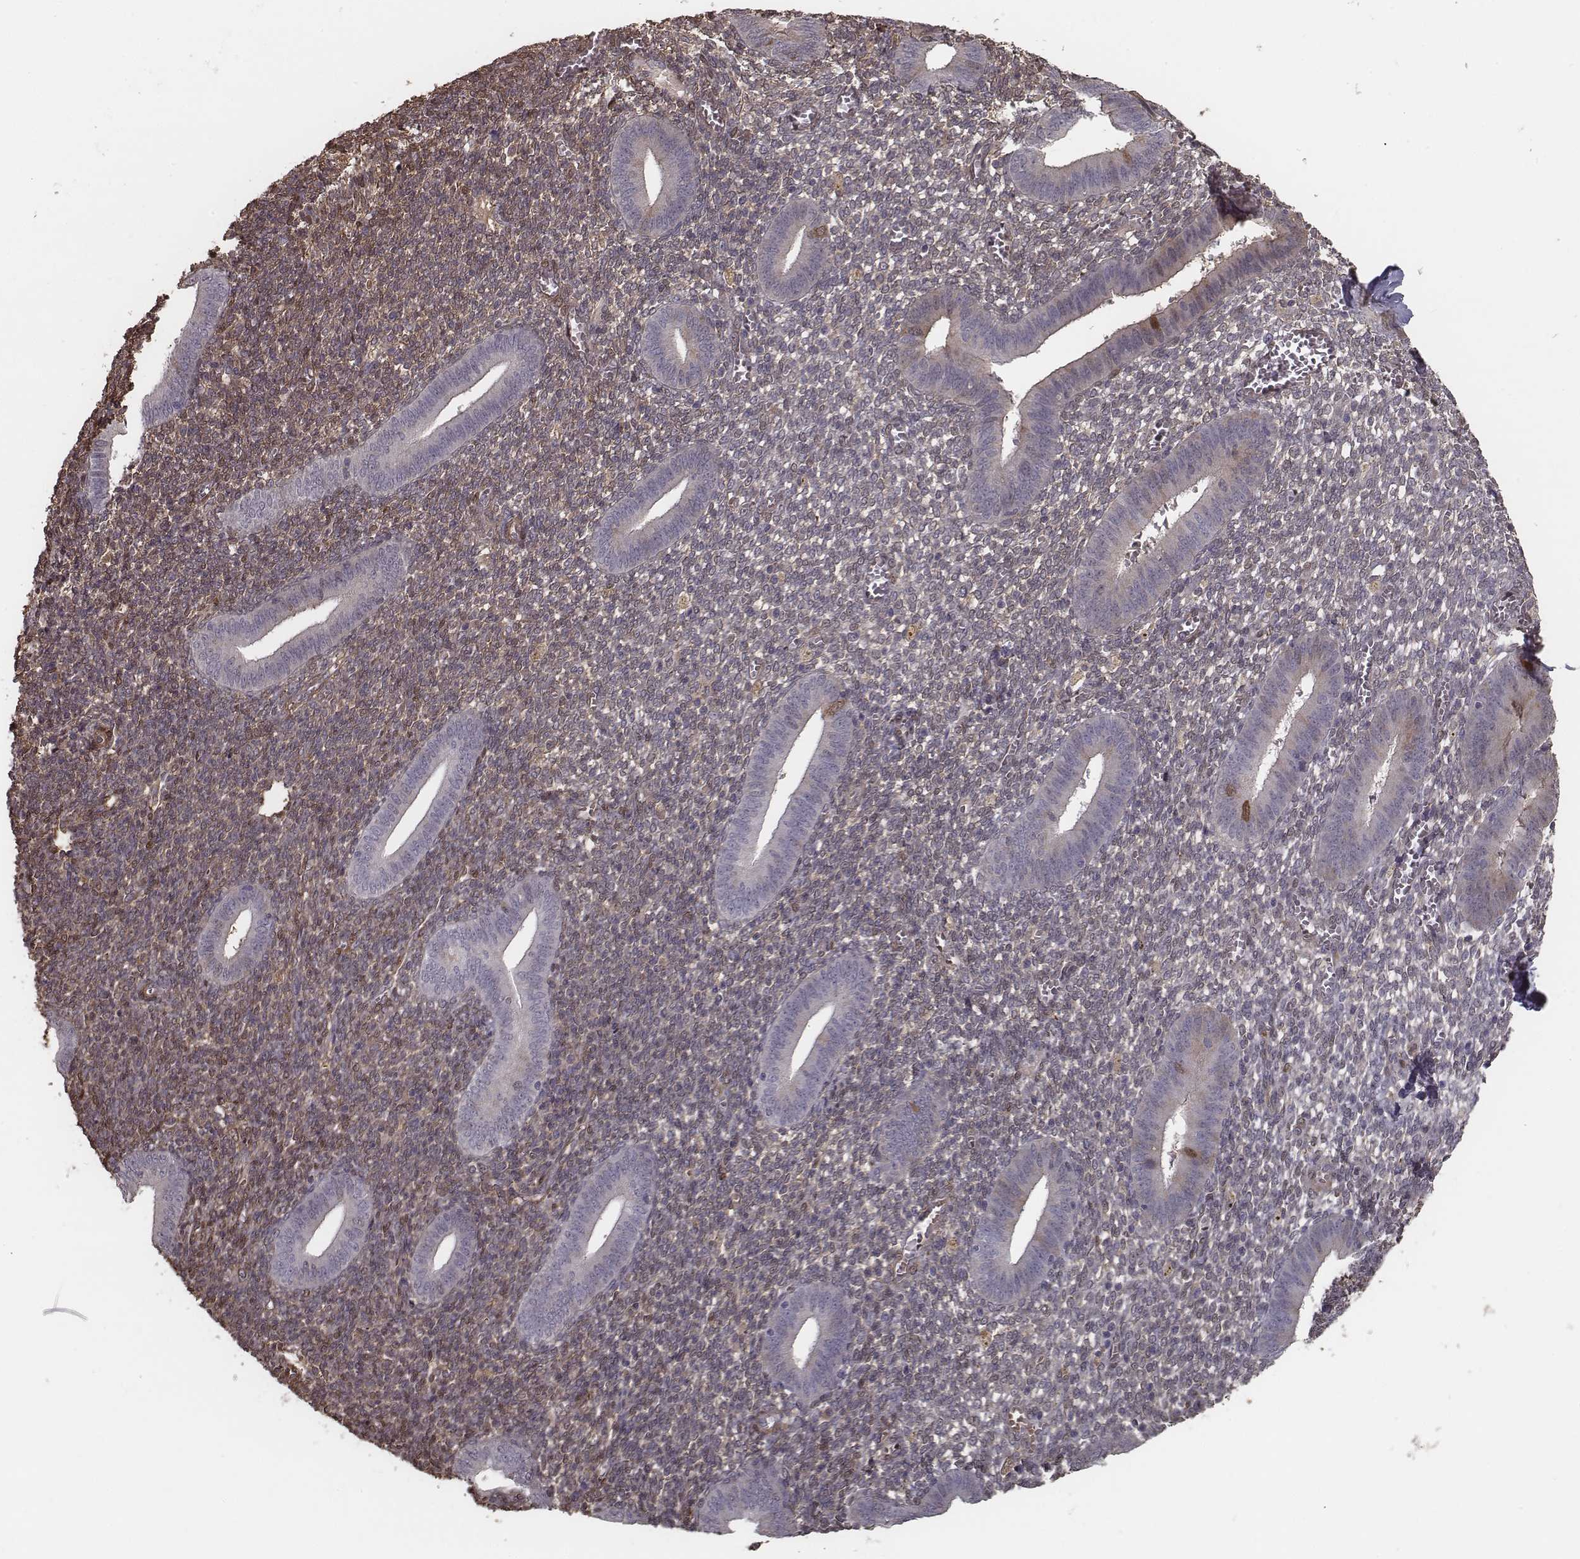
{"staining": {"intensity": "moderate", "quantity": ">75%", "location": "cytoplasmic/membranous"}, "tissue": "endometrium", "cell_type": "Cells in endometrial stroma", "image_type": "normal", "snomed": [{"axis": "morphology", "description": "Normal tissue, NOS"}, {"axis": "topography", "description": "Endometrium"}], "caption": "IHC photomicrograph of unremarkable endometrium stained for a protein (brown), which shows medium levels of moderate cytoplasmic/membranous positivity in about >75% of cells in endometrial stroma.", "gene": "ISYNA1", "patient": {"sex": "female", "age": 25}}